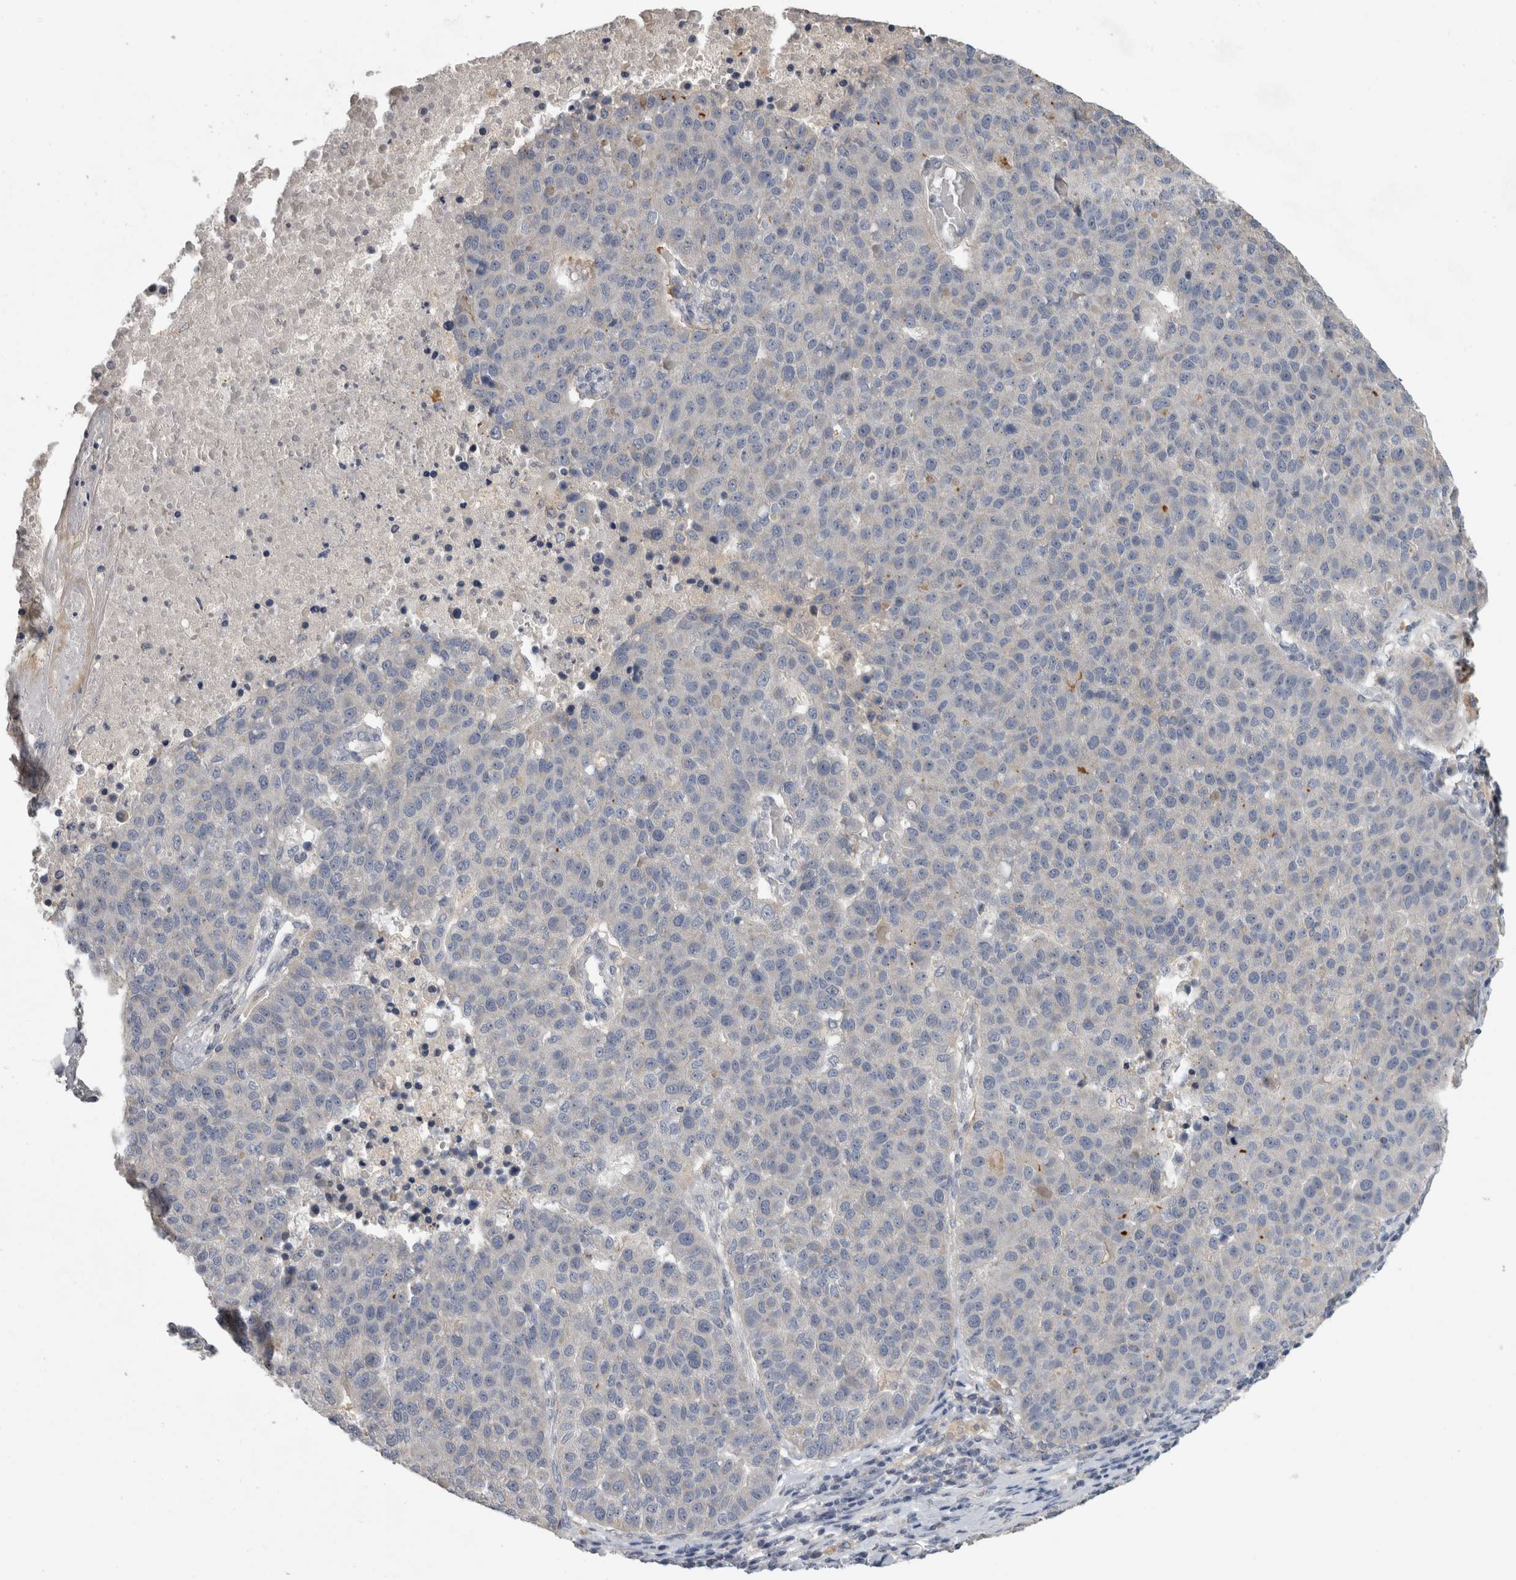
{"staining": {"intensity": "negative", "quantity": "none", "location": "none"}, "tissue": "pancreatic cancer", "cell_type": "Tumor cells", "image_type": "cancer", "snomed": [{"axis": "morphology", "description": "Adenocarcinoma, NOS"}, {"axis": "topography", "description": "Pancreas"}], "caption": "This is an IHC micrograph of human adenocarcinoma (pancreatic). There is no expression in tumor cells.", "gene": "SLC22A11", "patient": {"sex": "female", "age": 61}}